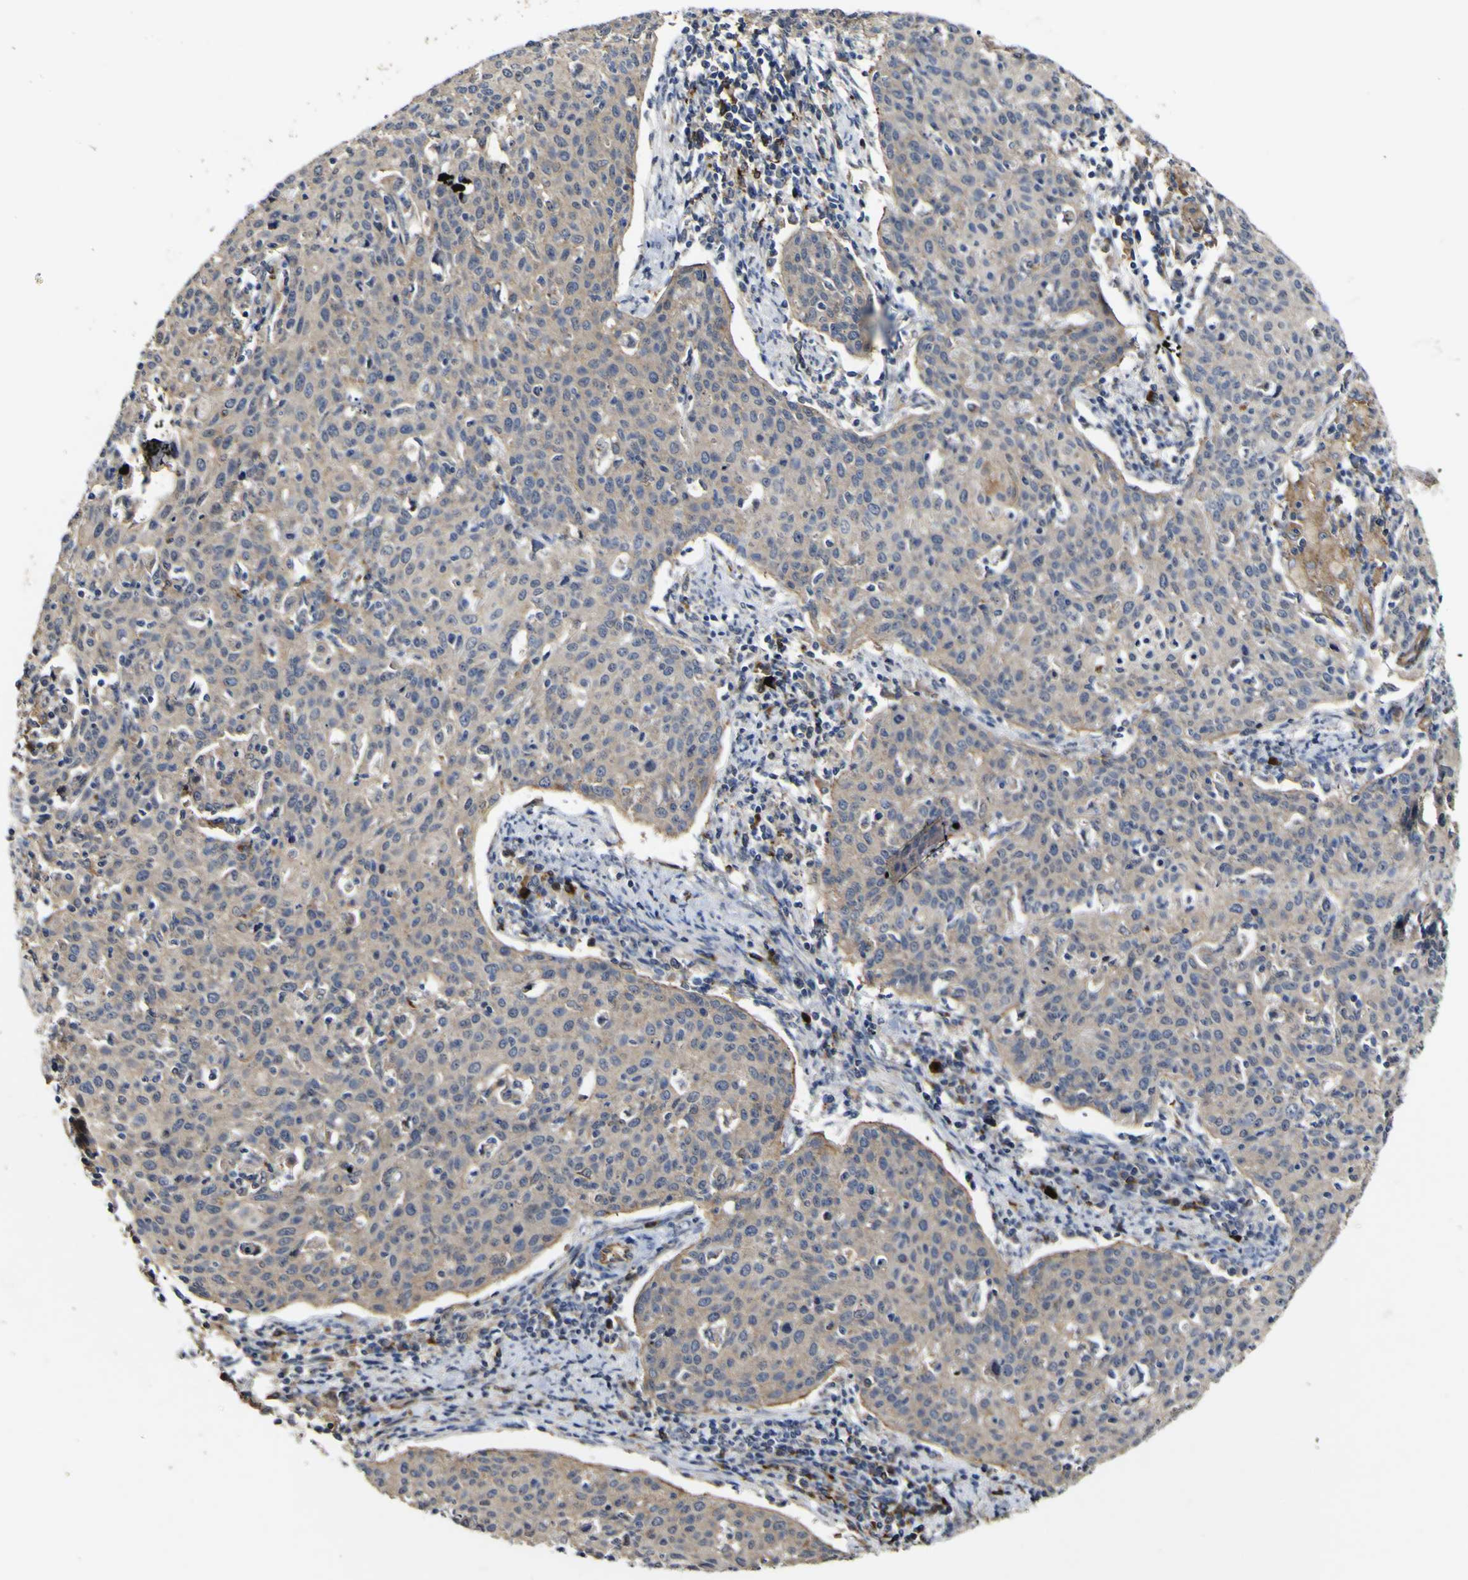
{"staining": {"intensity": "weak", "quantity": ">75%", "location": "cytoplasmic/membranous"}, "tissue": "cervical cancer", "cell_type": "Tumor cells", "image_type": "cancer", "snomed": [{"axis": "morphology", "description": "Squamous cell carcinoma, NOS"}, {"axis": "topography", "description": "Cervix"}], "caption": "Immunohistochemistry micrograph of human squamous cell carcinoma (cervical) stained for a protein (brown), which reveals low levels of weak cytoplasmic/membranous positivity in approximately >75% of tumor cells.", "gene": "CCL2", "patient": {"sex": "female", "age": 38}}